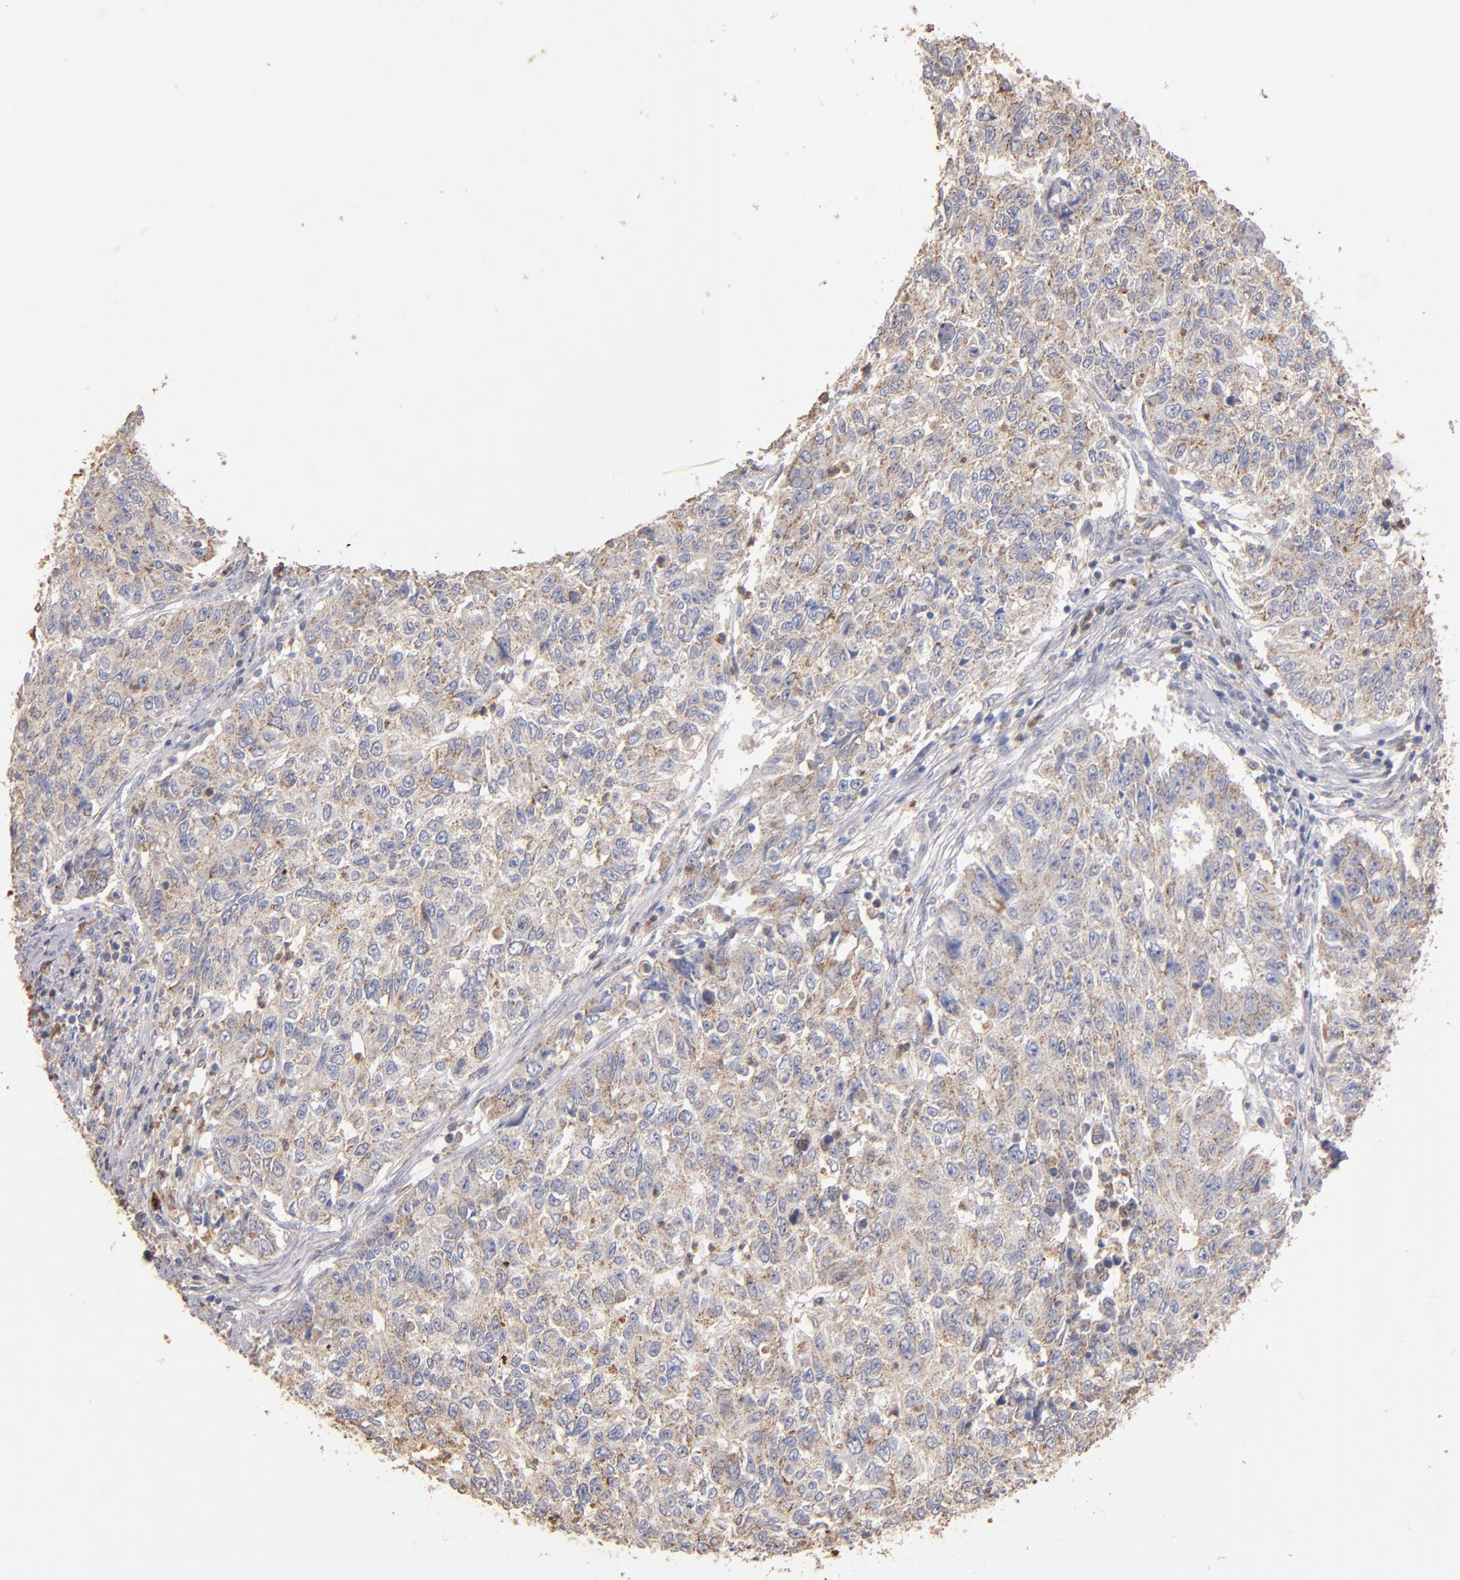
{"staining": {"intensity": "weak", "quantity": ">75%", "location": "cytoplasmic/membranous"}, "tissue": "endometrial cancer", "cell_type": "Tumor cells", "image_type": "cancer", "snomed": [{"axis": "morphology", "description": "Adenocarcinoma, NOS"}, {"axis": "topography", "description": "Endometrium"}], "caption": "Immunohistochemical staining of human endometrial cancer displays low levels of weak cytoplasmic/membranous protein expression in approximately >75% of tumor cells.", "gene": "RO60", "patient": {"sex": "female", "age": 42}}